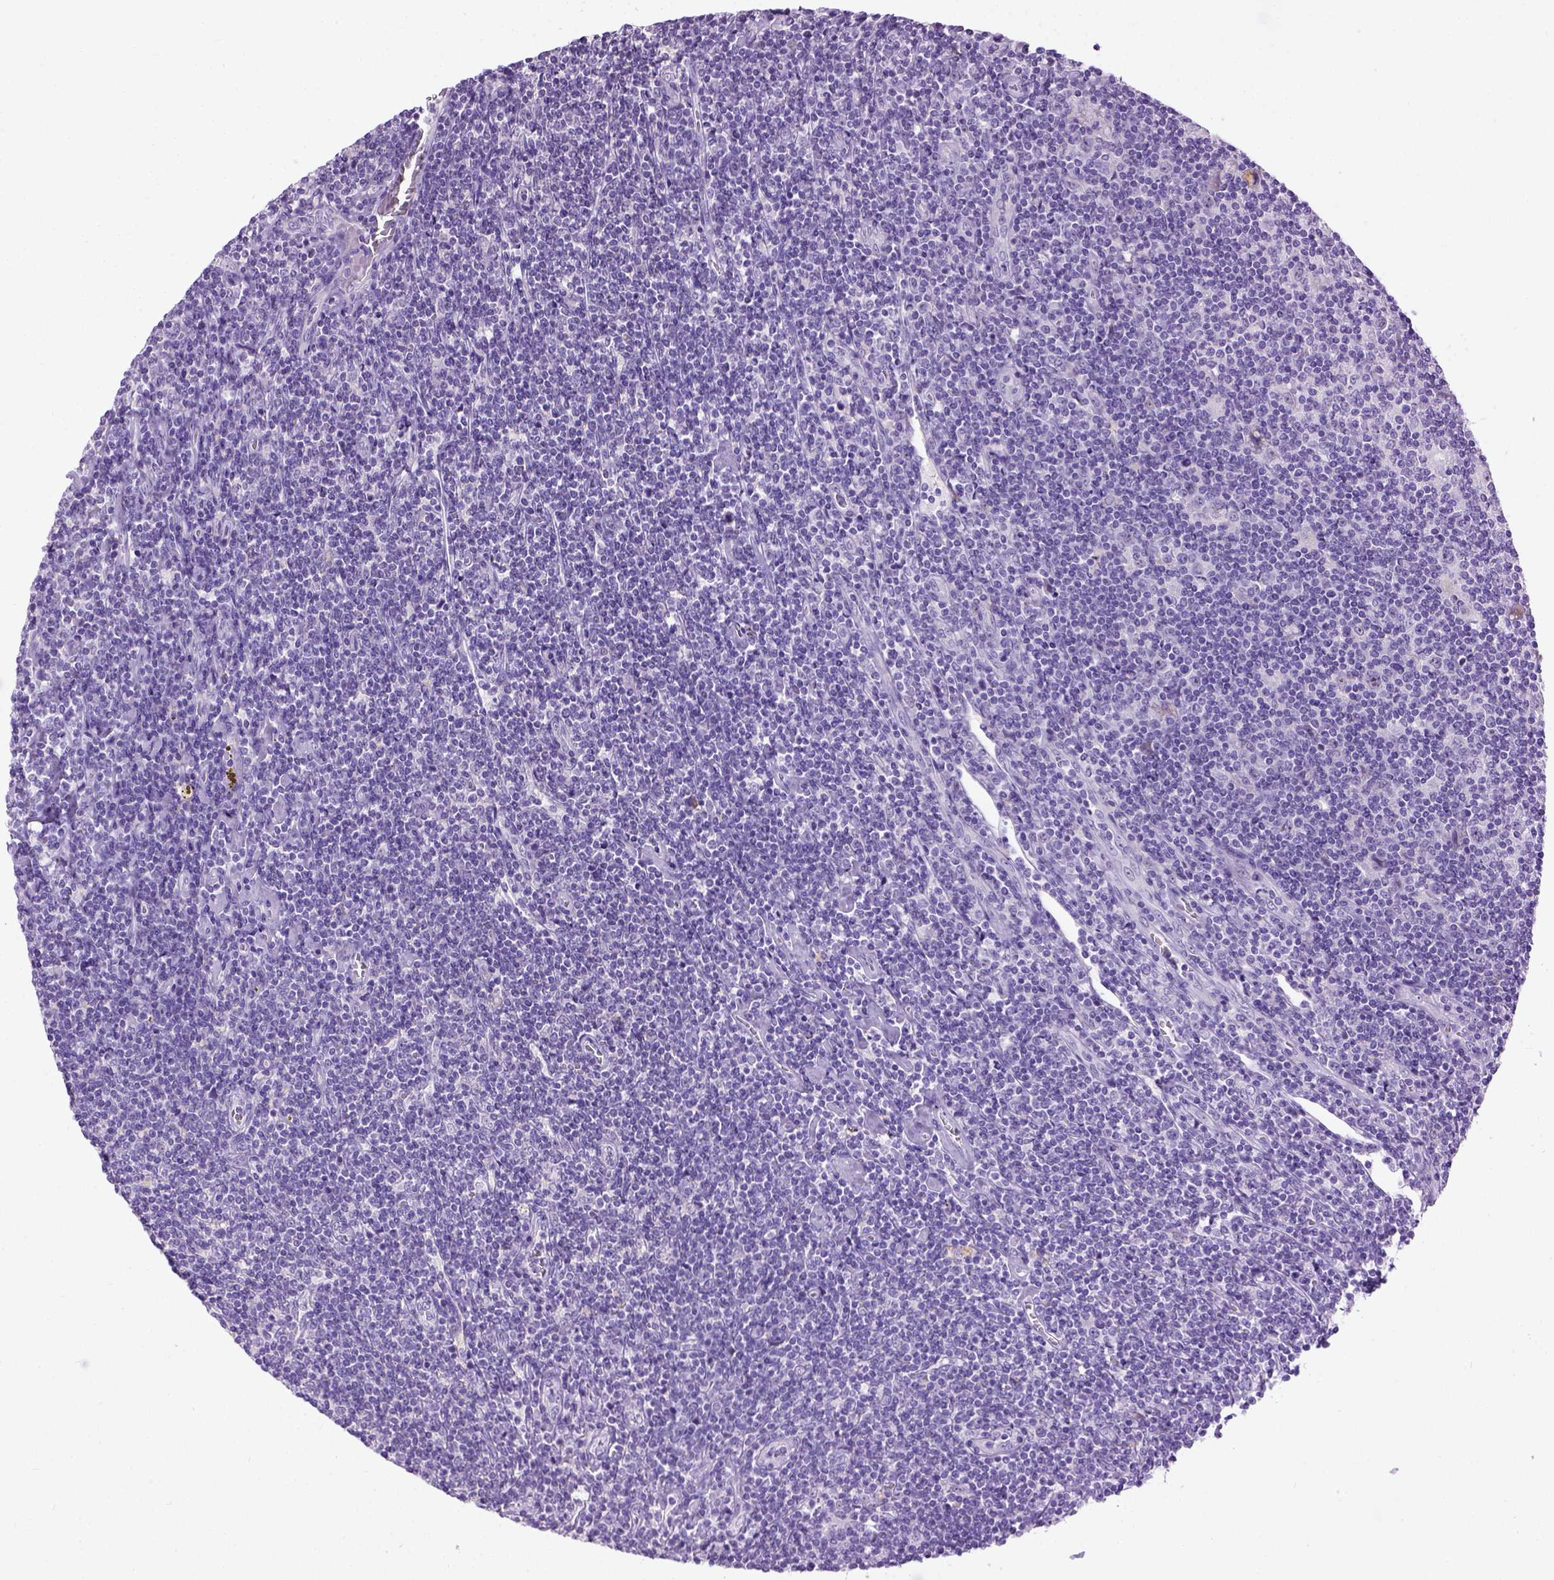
{"staining": {"intensity": "negative", "quantity": "none", "location": "none"}, "tissue": "lymphoma", "cell_type": "Tumor cells", "image_type": "cancer", "snomed": [{"axis": "morphology", "description": "Hodgkin's disease, NOS"}, {"axis": "topography", "description": "Lymph node"}], "caption": "High power microscopy histopathology image of an immunohistochemistry (IHC) histopathology image of lymphoma, revealing no significant expression in tumor cells.", "gene": "UTP4", "patient": {"sex": "male", "age": 40}}